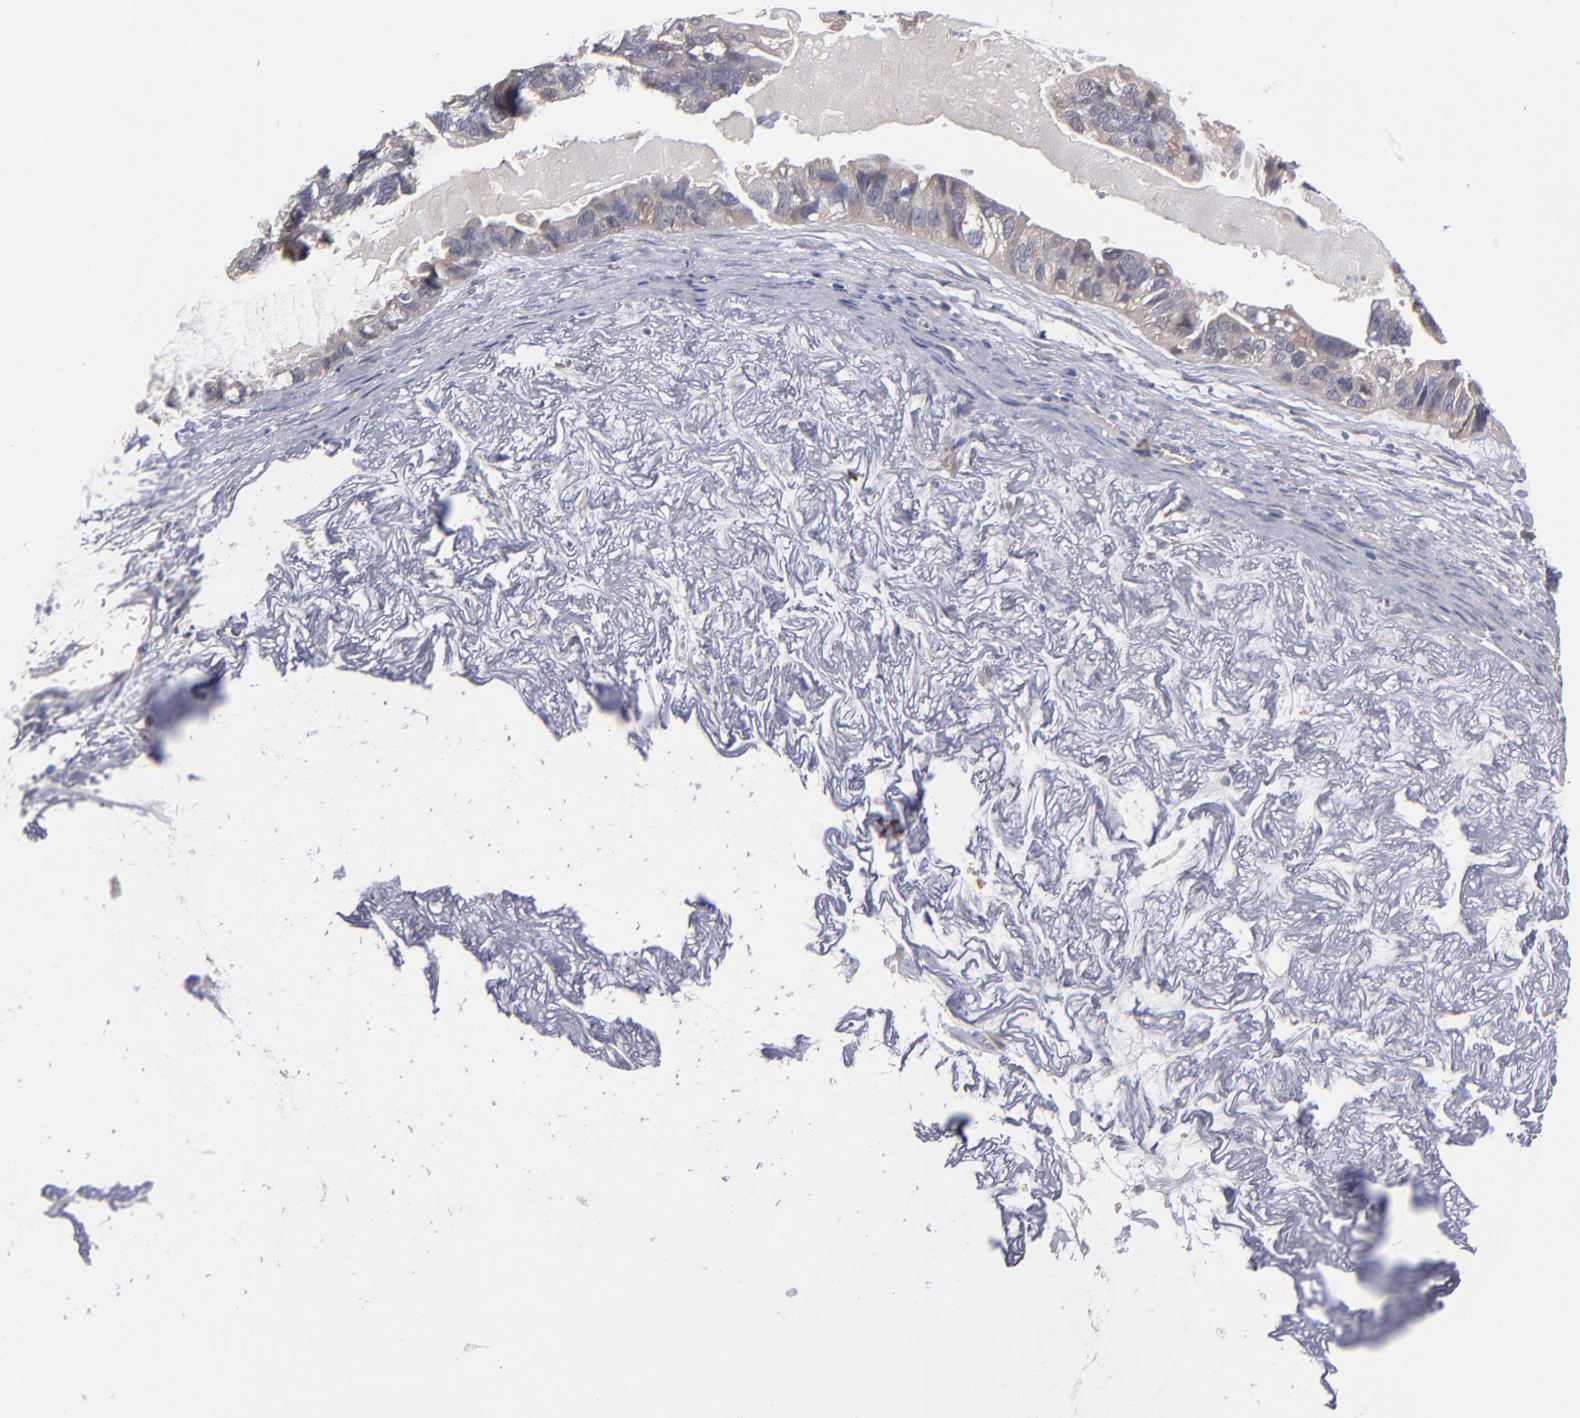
{"staining": {"intensity": "weak", "quantity": "<25%", "location": "cytoplasmic/membranous"}, "tissue": "ovarian cancer", "cell_type": "Tumor cells", "image_type": "cancer", "snomed": [{"axis": "morphology", "description": "Carcinoma, endometroid"}, {"axis": "topography", "description": "Ovary"}], "caption": "High power microscopy photomicrograph of an IHC image of ovarian cancer, revealing no significant positivity in tumor cells.", "gene": "GMFG", "patient": {"sex": "female", "age": 85}}